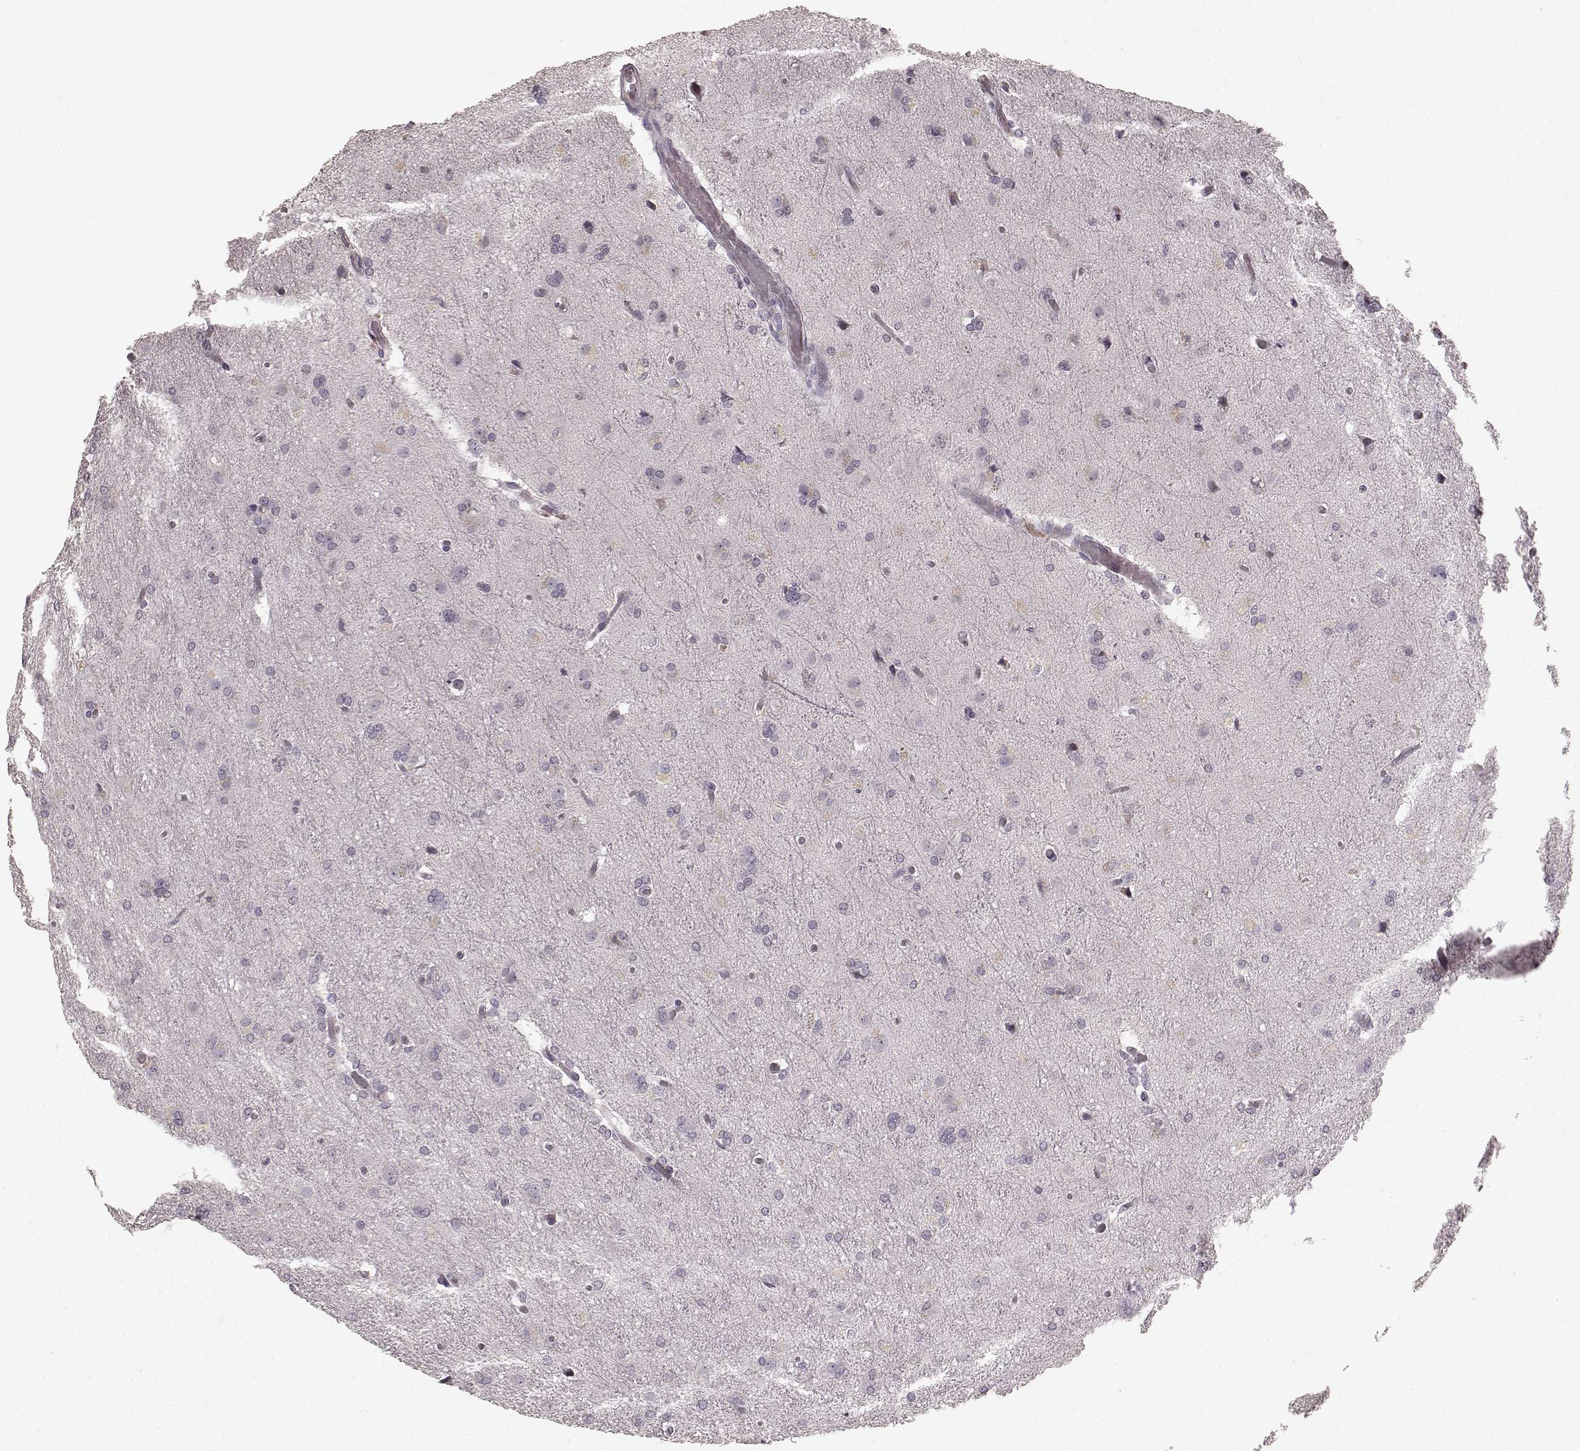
{"staining": {"intensity": "negative", "quantity": "none", "location": "none"}, "tissue": "glioma", "cell_type": "Tumor cells", "image_type": "cancer", "snomed": [{"axis": "morphology", "description": "Glioma, malignant, High grade"}, {"axis": "topography", "description": "Brain"}], "caption": "DAB (3,3'-diaminobenzidine) immunohistochemical staining of human malignant glioma (high-grade) shows no significant positivity in tumor cells.", "gene": "CCNA2", "patient": {"sex": "male", "age": 68}}